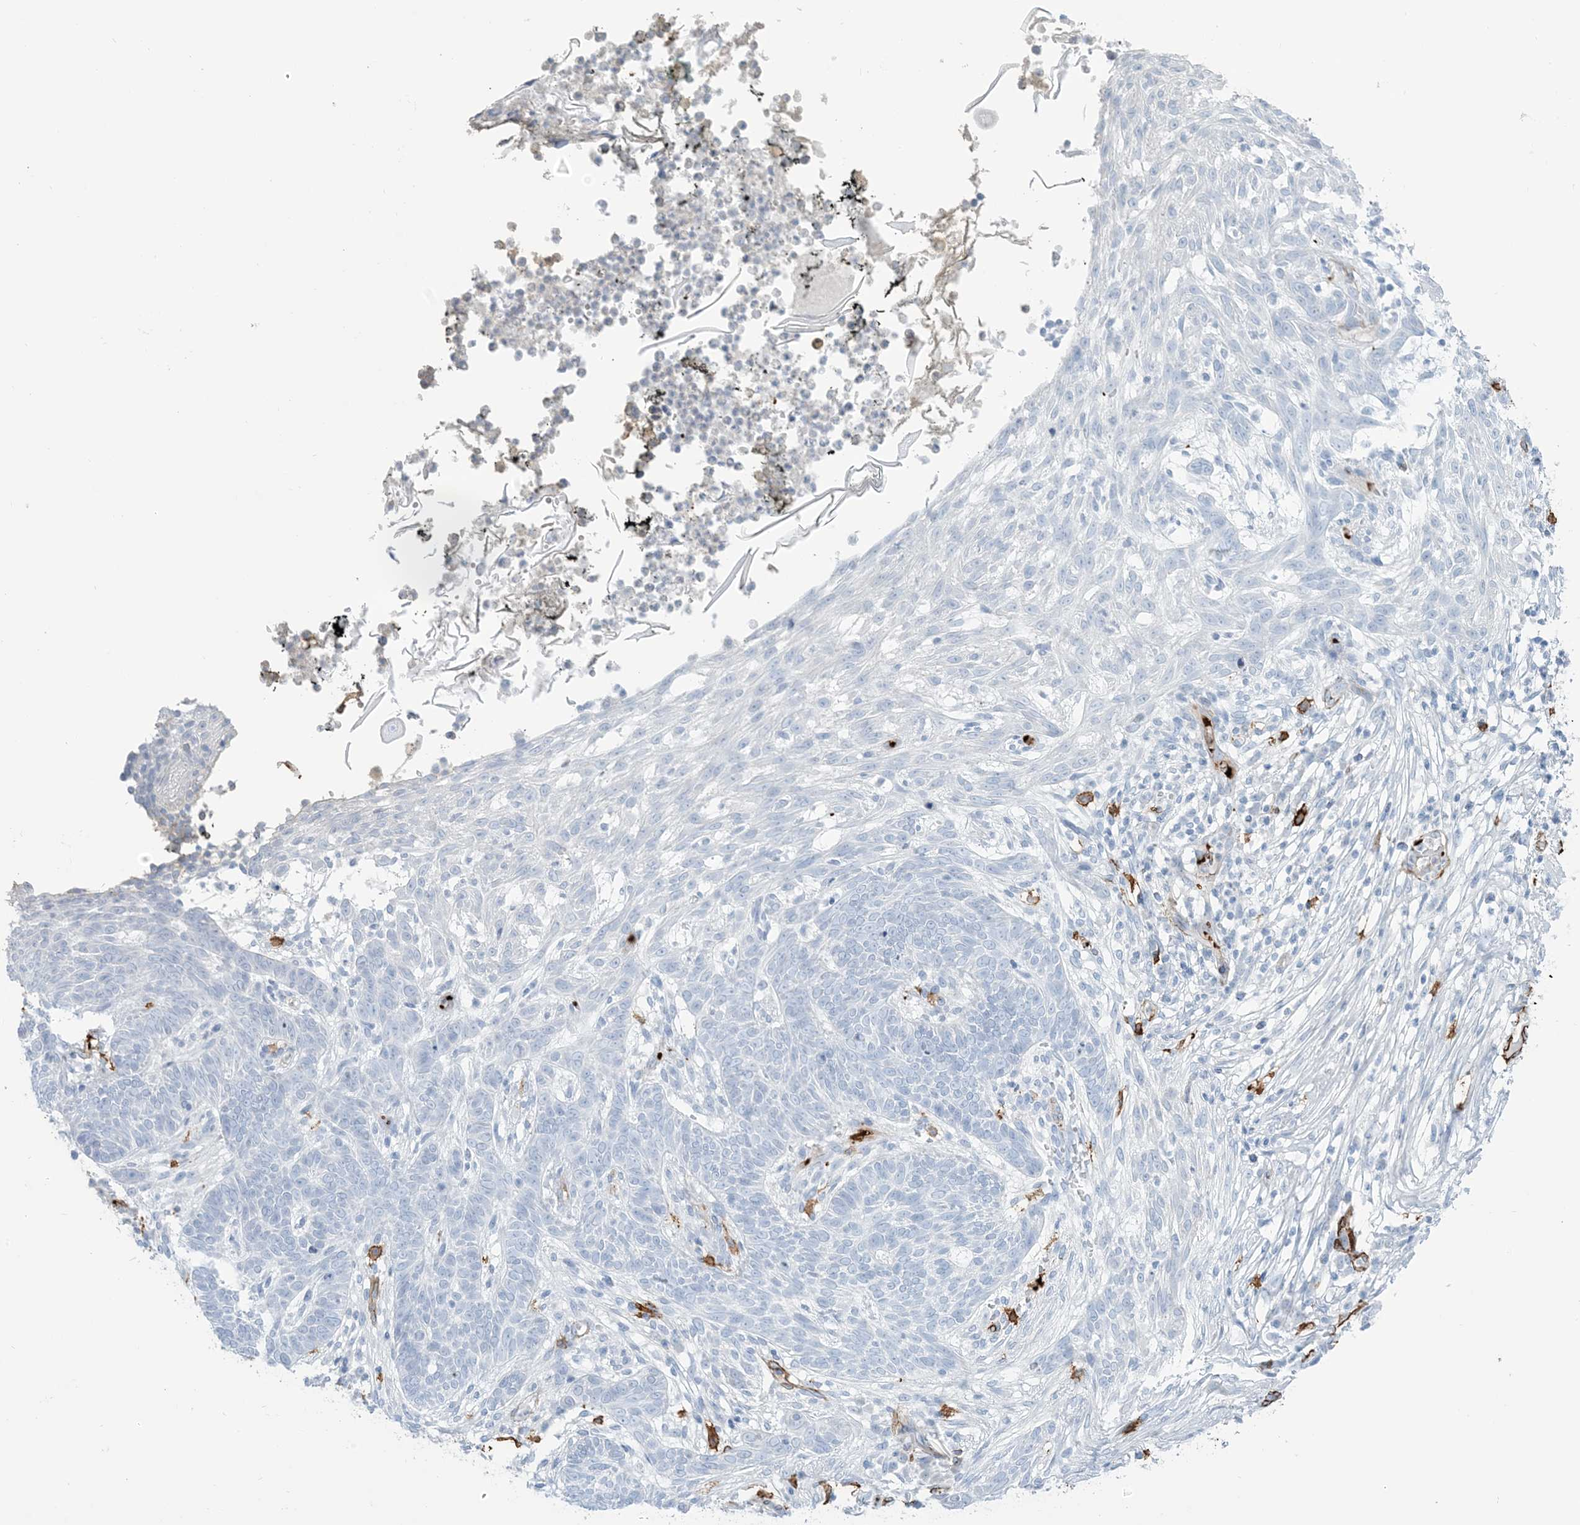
{"staining": {"intensity": "negative", "quantity": "none", "location": "none"}, "tissue": "skin cancer", "cell_type": "Tumor cells", "image_type": "cancer", "snomed": [{"axis": "morphology", "description": "Normal tissue, NOS"}, {"axis": "morphology", "description": "Basal cell carcinoma"}, {"axis": "topography", "description": "Skin"}], "caption": "High power microscopy micrograph of an immunohistochemistry (IHC) histopathology image of skin cancer (basal cell carcinoma), revealing no significant positivity in tumor cells. (DAB IHC with hematoxylin counter stain).", "gene": "EPS8L3", "patient": {"sex": "male", "age": 64}}